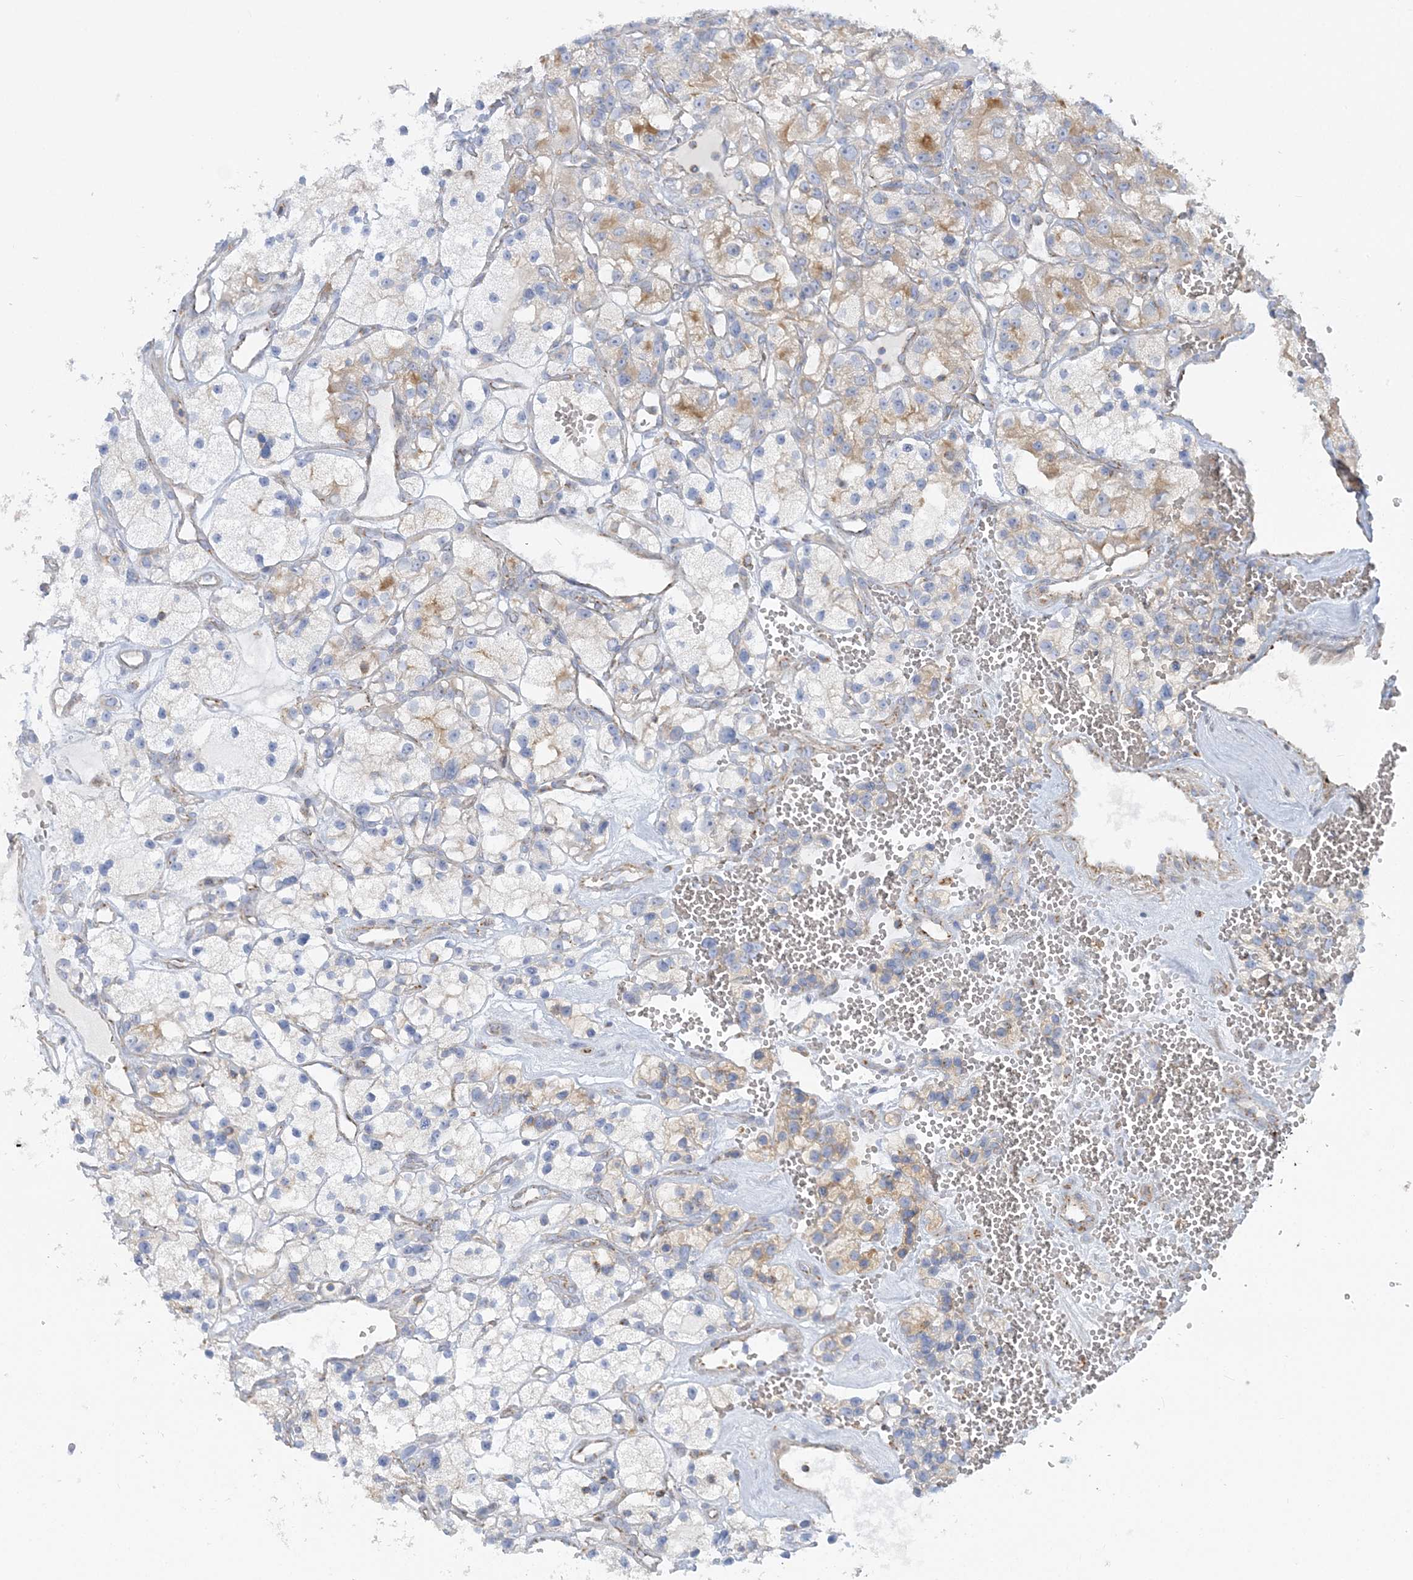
{"staining": {"intensity": "weak", "quantity": "25%-75%", "location": "cytoplasmic/membranous"}, "tissue": "renal cancer", "cell_type": "Tumor cells", "image_type": "cancer", "snomed": [{"axis": "morphology", "description": "Adenocarcinoma, NOS"}, {"axis": "topography", "description": "Kidney"}], "caption": "Weak cytoplasmic/membranous staining is identified in approximately 25%-75% of tumor cells in adenocarcinoma (renal). Nuclei are stained in blue.", "gene": "TBC1D14", "patient": {"sex": "female", "age": 57}}